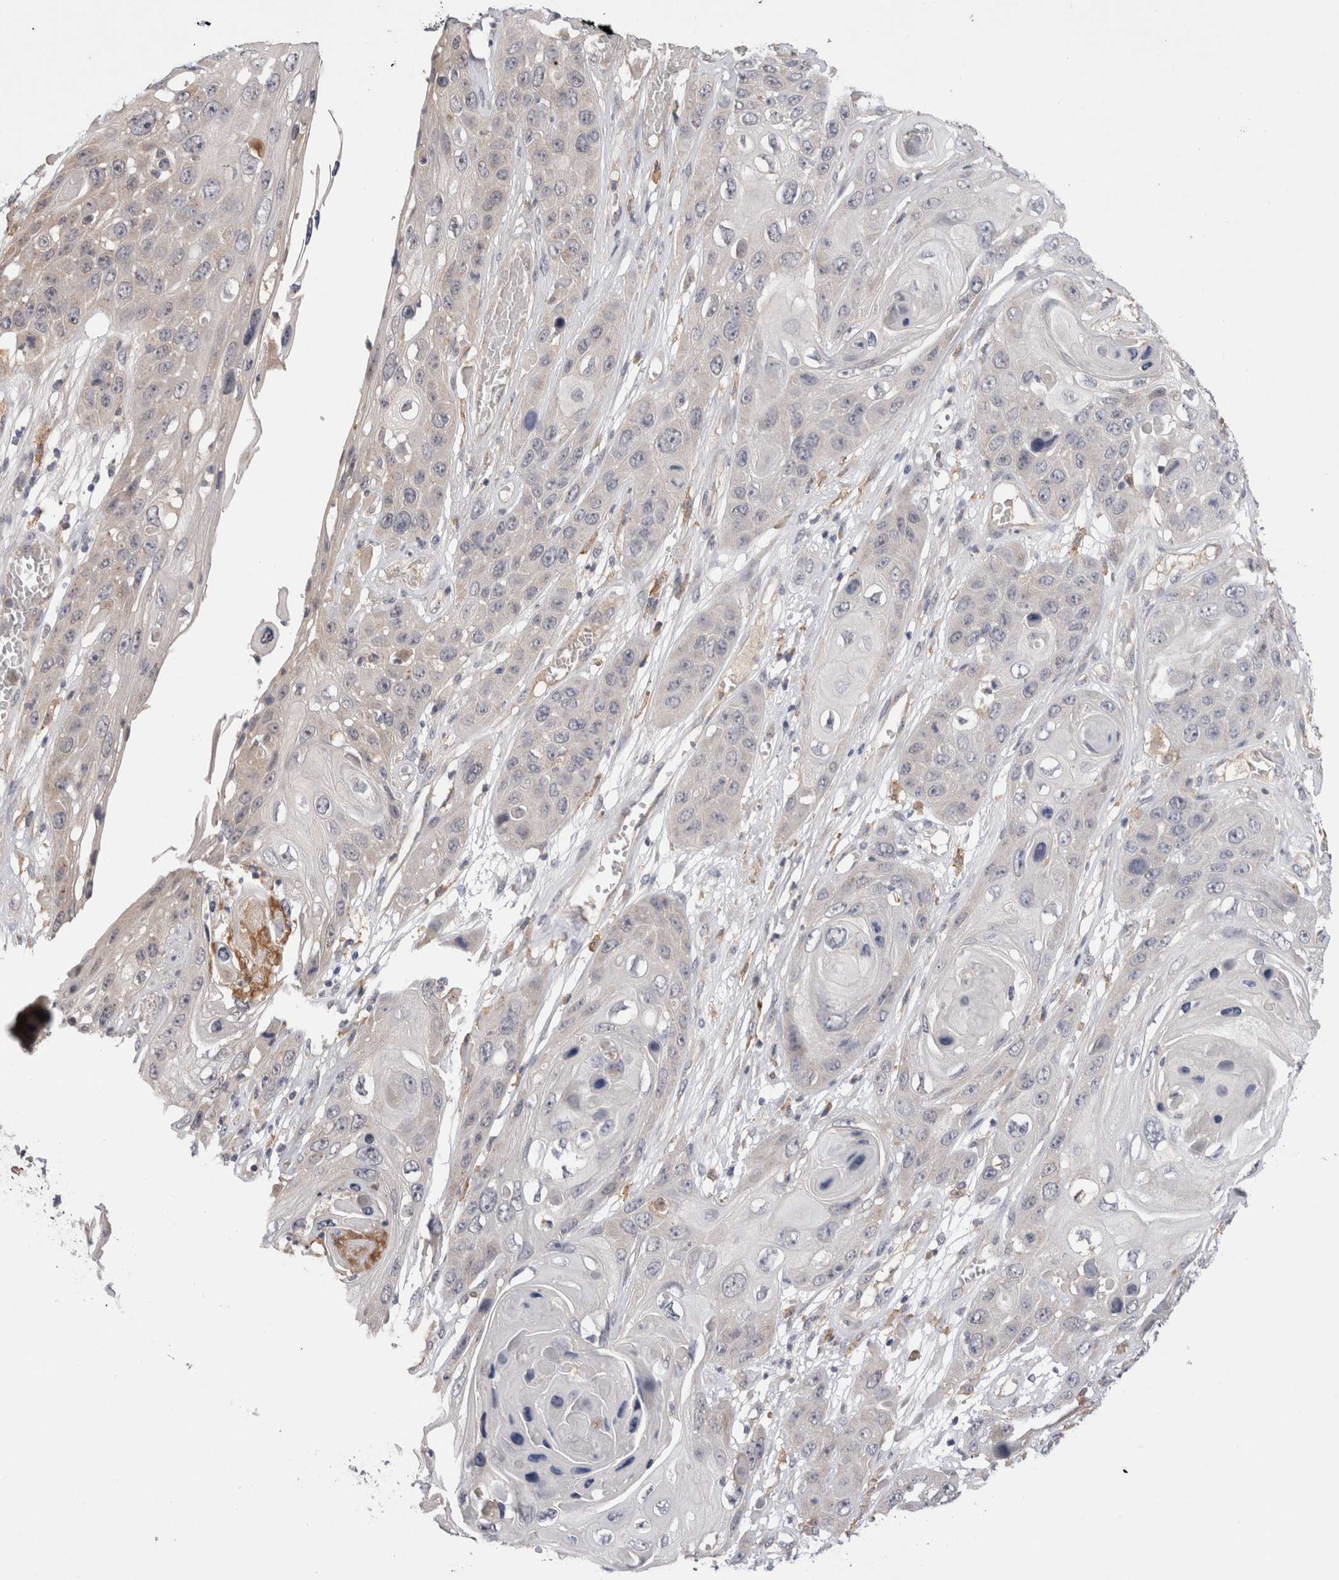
{"staining": {"intensity": "negative", "quantity": "none", "location": "none"}, "tissue": "skin cancer", "cell_type": "Tumor cells", "image_type": "cancer", "snomed": [{"axis": "morphology", "description": "Squamous cell carcinoma, NOS"}, {"axis": "topography", "description": "Skin"}], "caption": "A histopathology image of human squamous cell carcinoma (skin) is negative for staining in tumor cells.", "gene": "VSIG4", "patient": {"sex": "male", "age": 55}}